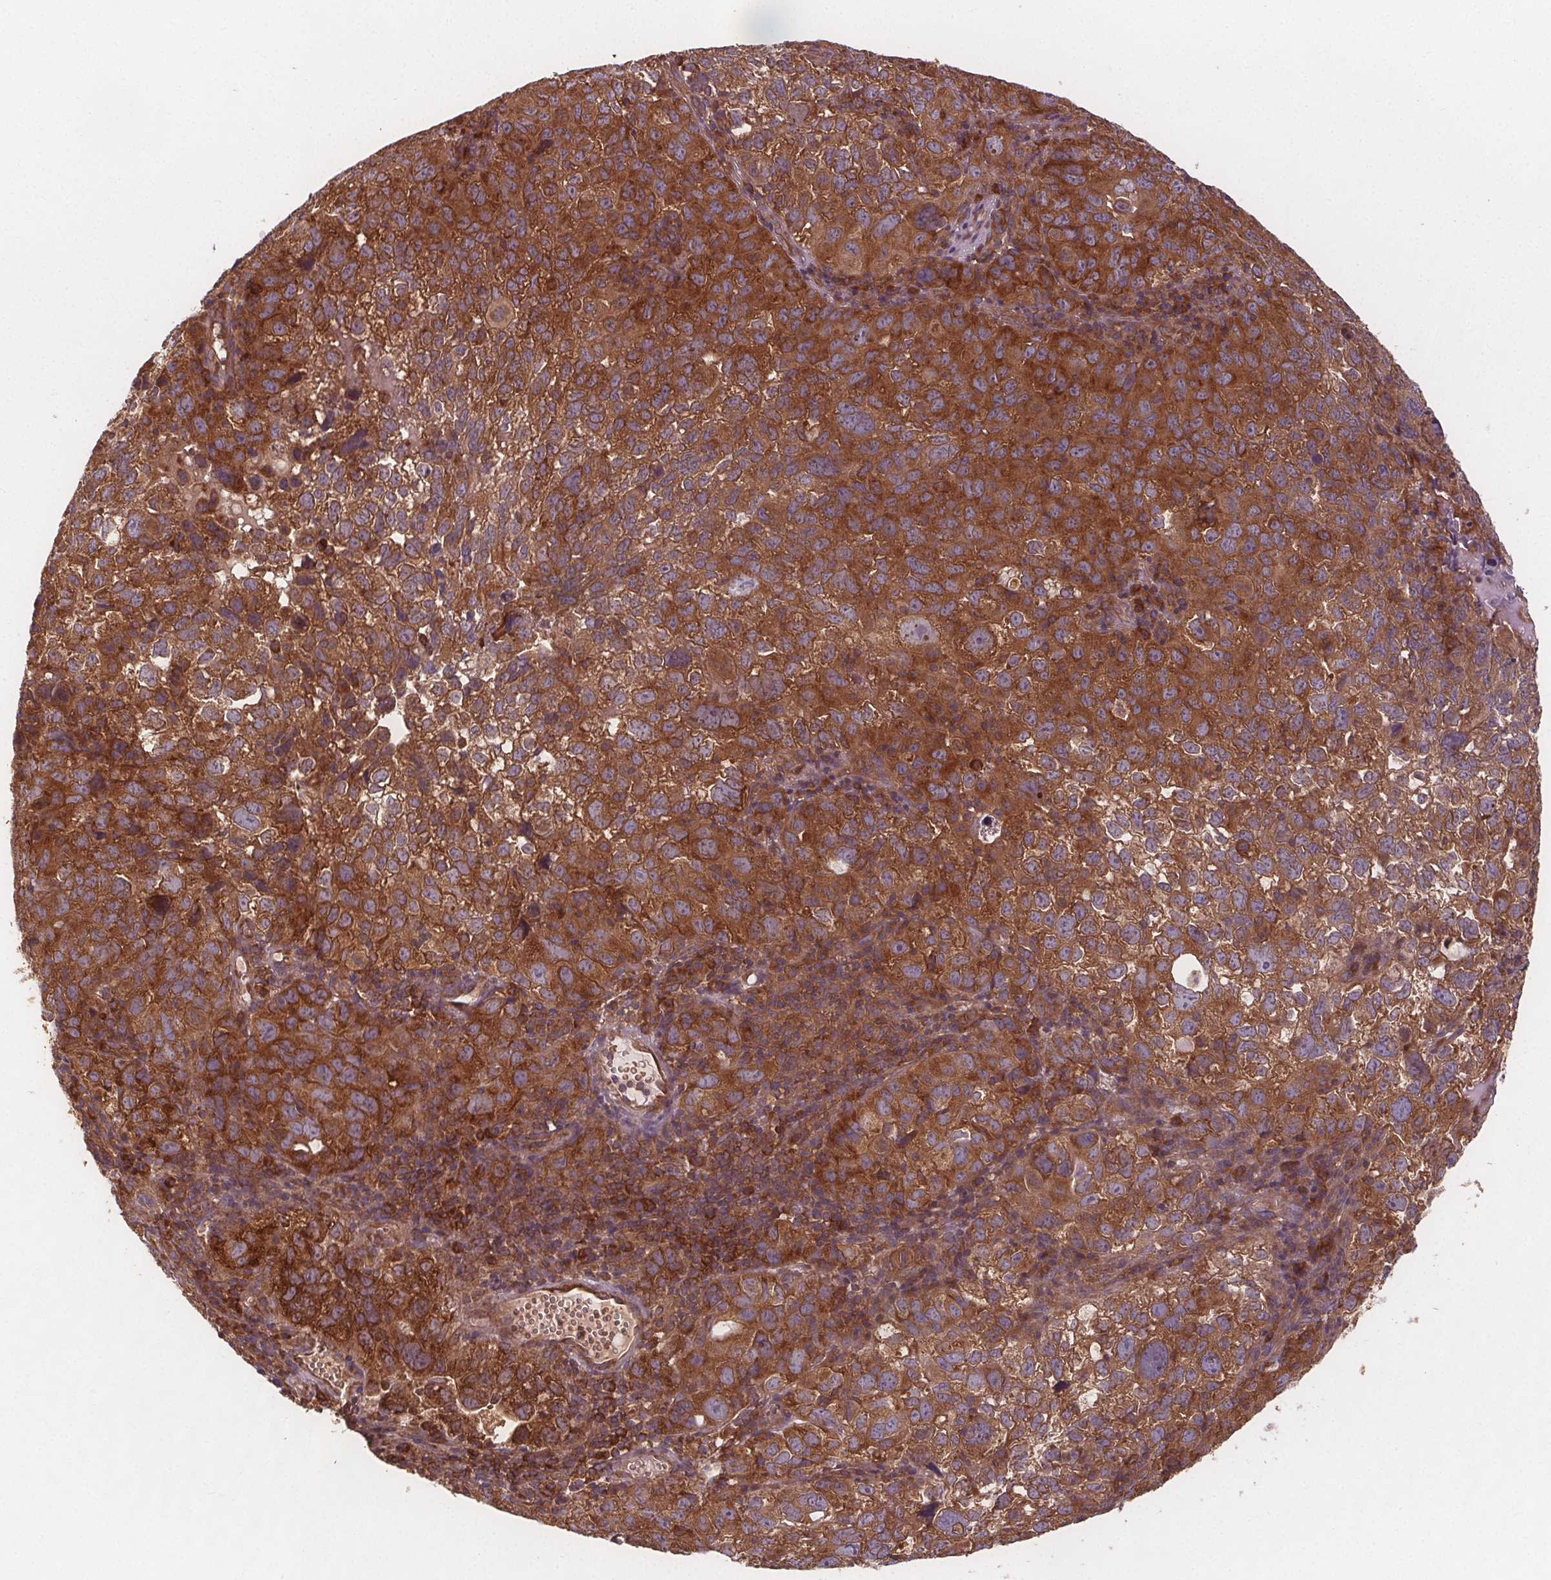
{"staining": {"intensity": "strong", "quantity": ">75%", "location": "cytoplasmic/membranous"}, "tissue": "cervical cancer", "cell_type": "Tumor cells", "image_type": "cancer", "snomed": [{"axis": "morphology", "description": "Squamous cell carcinoma, NOS"}, {"axis": "topography", "description": "Cervix"}], "caption": "Cervical cancer stained for a protein (brown) shows strong cytoplasmic/membranous positive staining in approximately >75% of tumor cells.", "gene": "EIF3D", "patient": {"sex": "female", "age": 55}}